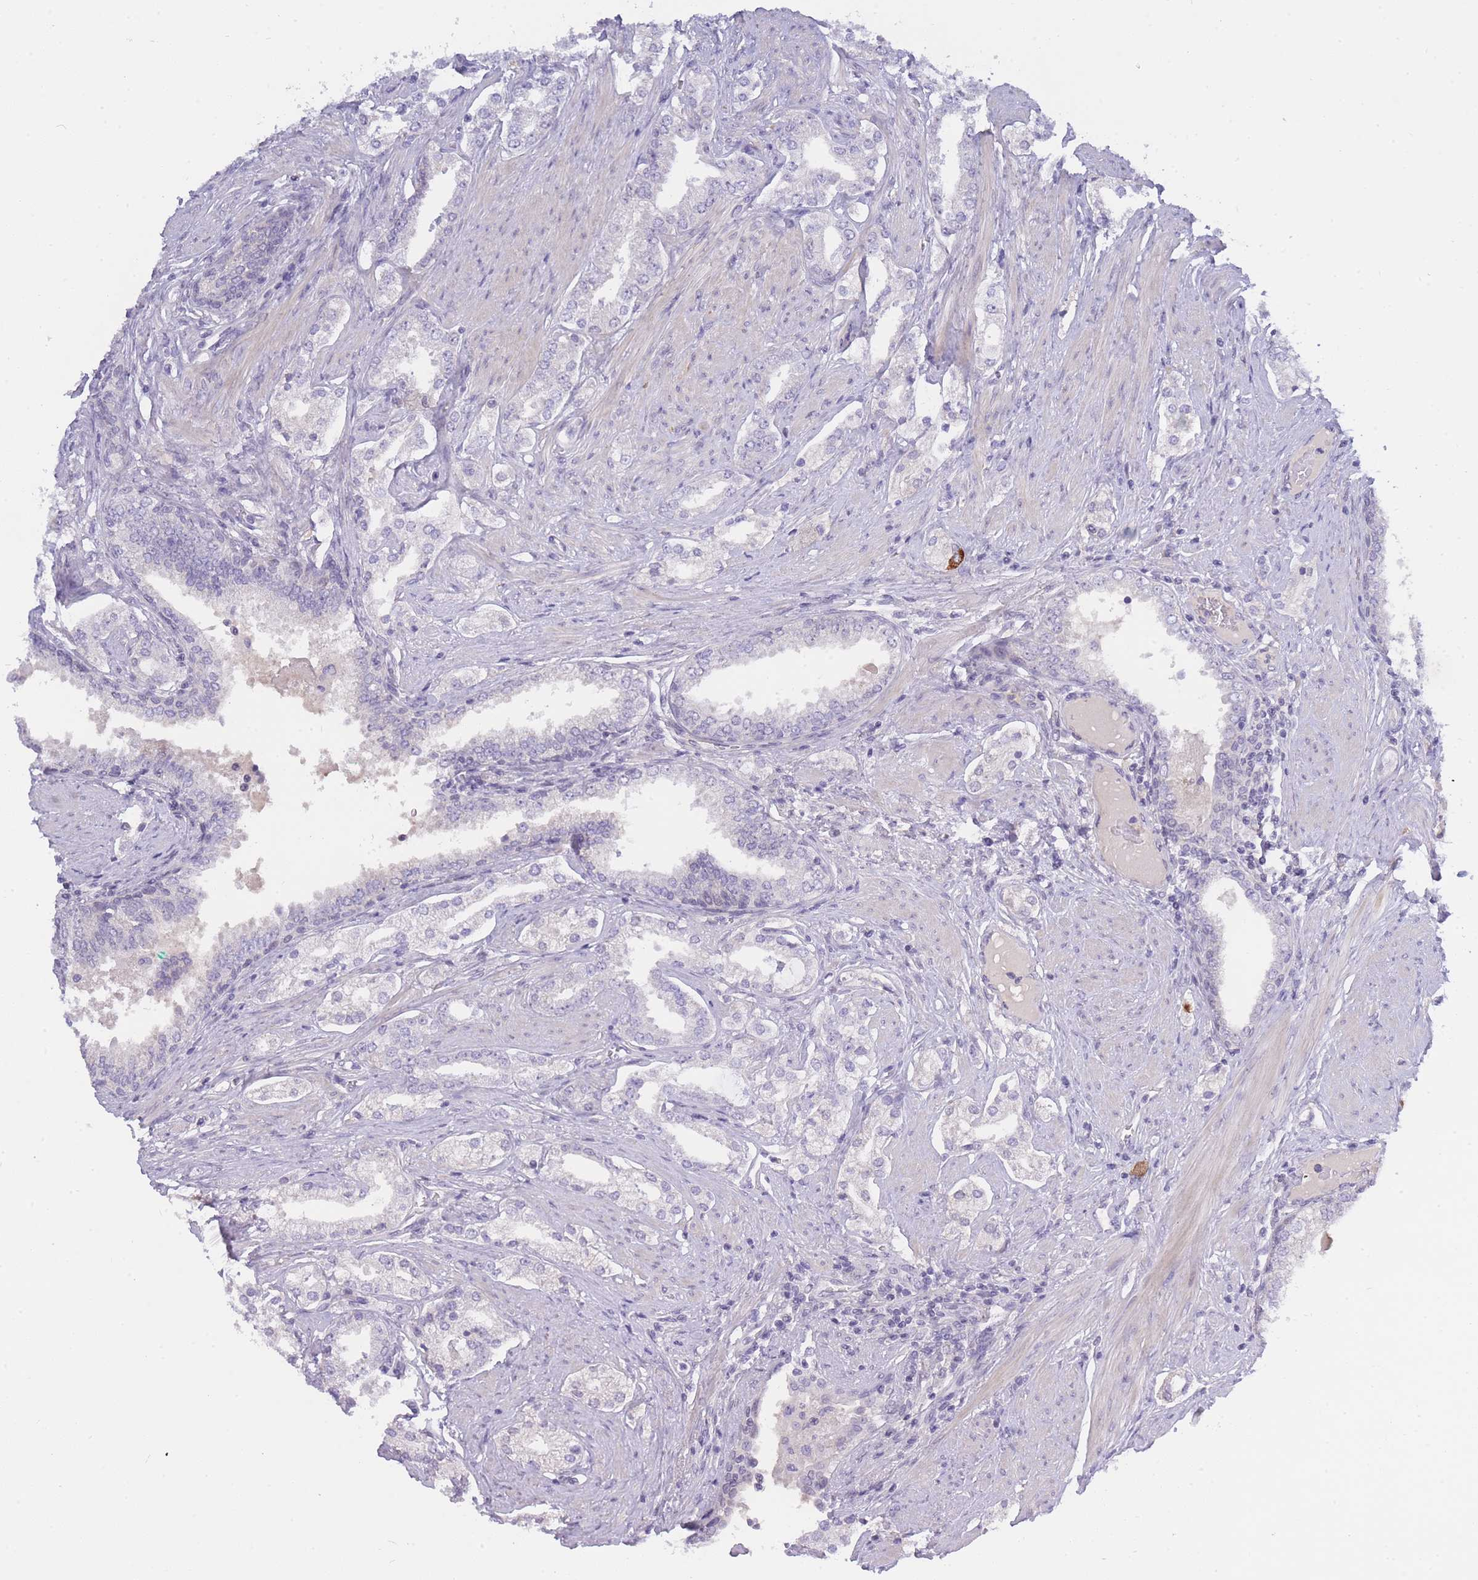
{"staining": {"intensity": "negative", "quantity": "none", "location": "none"}, "tissue": "prostate cancer", "cell_type": "Tumor cells", "image_type": "cancer", "snomed": [{"axis": "morphology", "description": "Adenocarcinoma, High grade"}, {"axis": "topography", "description": "Prostate"}], "caption": "IHC of human prostate adenocarcinoma (high-grade) demonstrates no expression in tumor cells.", "gene": "PRR23B", "patient": {"sex": "male", "age": 71}}